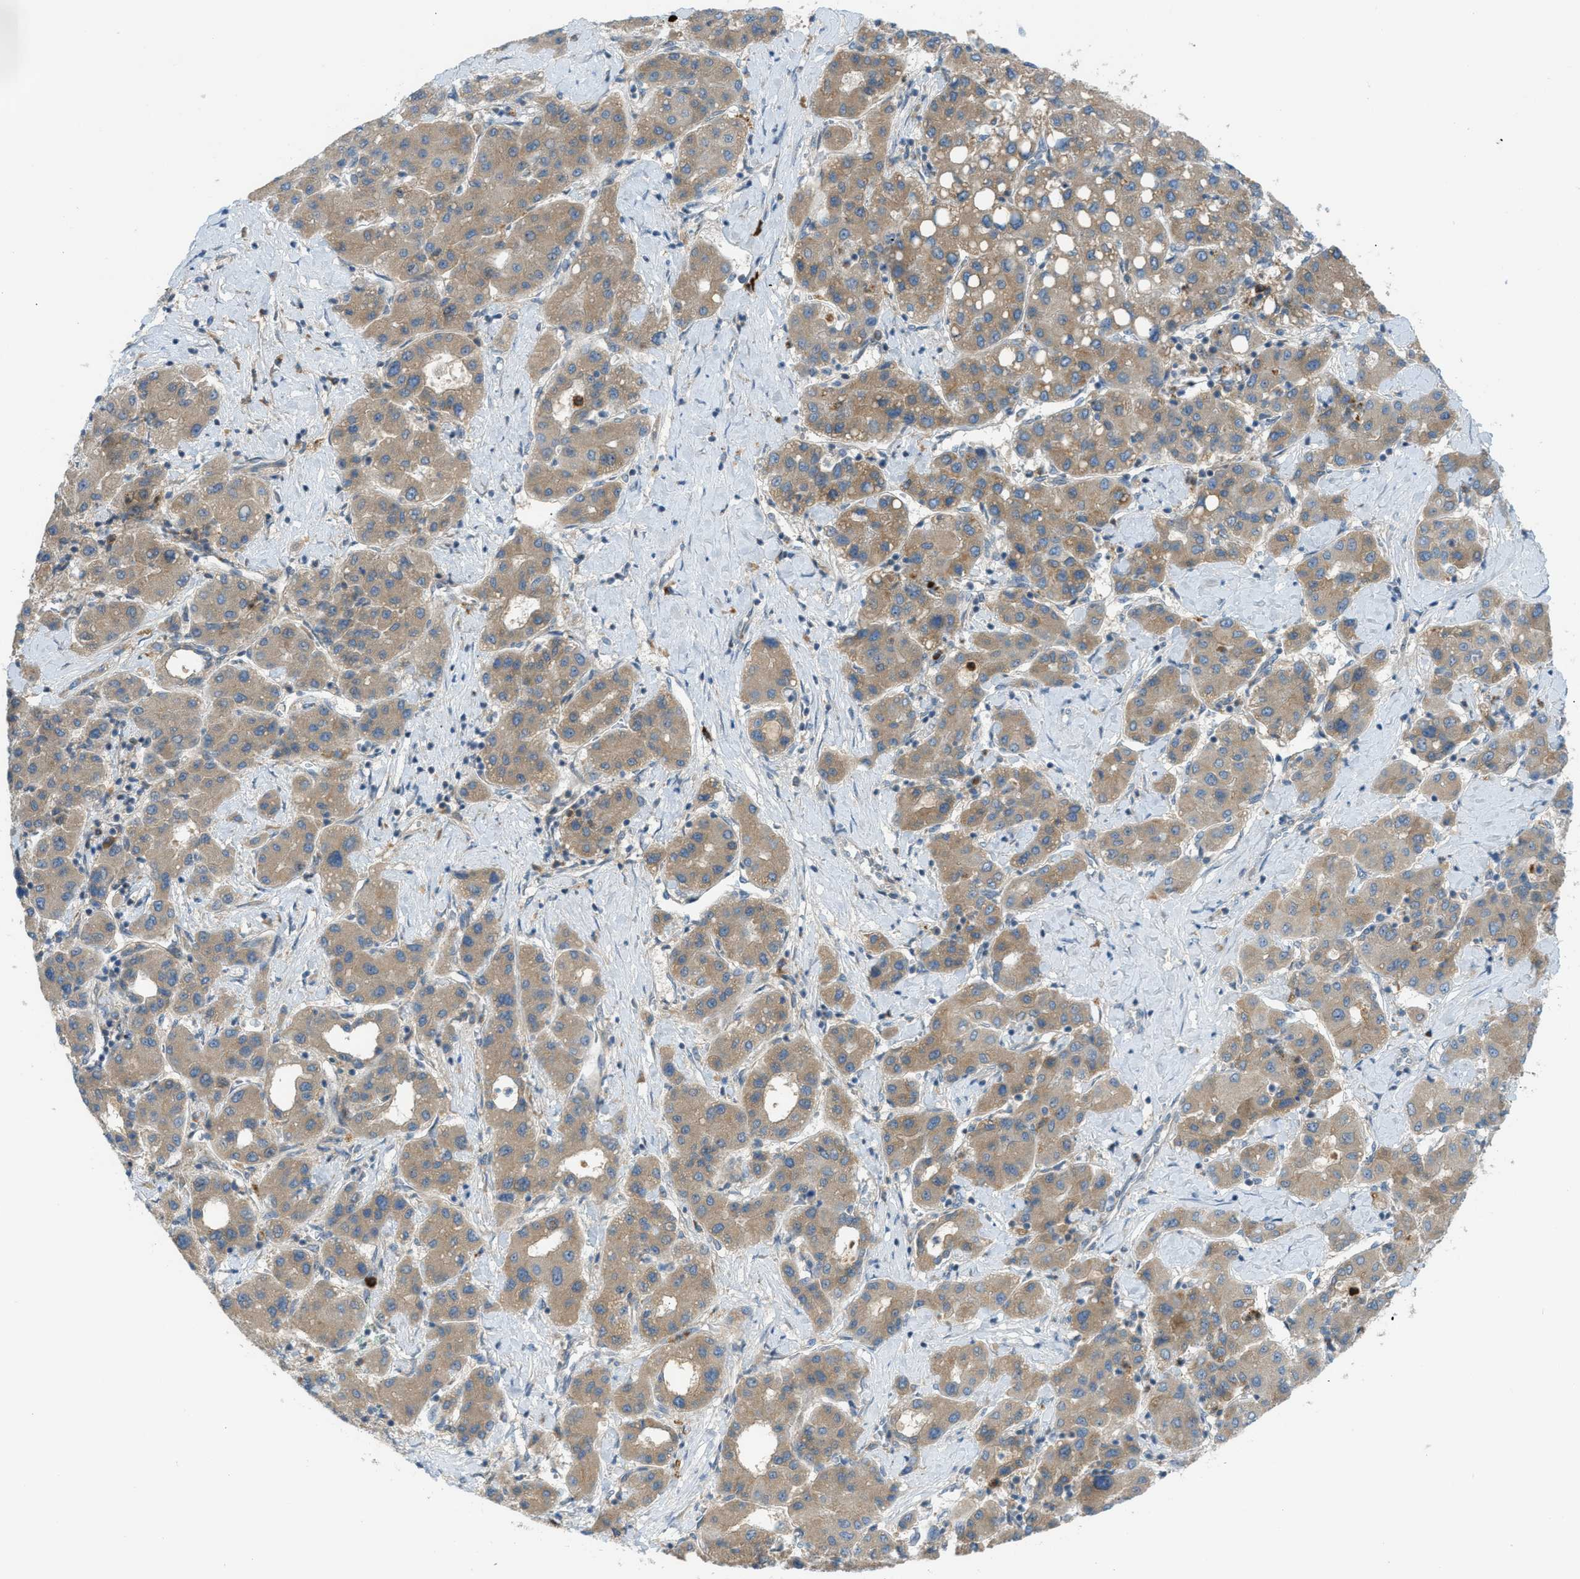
{"staining": {"intensity": "weak", "quantity": ">75%", "location": "cytoplasmic/membranous"}, "tissue": "liver cancer", "cell_type": "Tumor cells", "image_type": "cancer", "snomed": [{"axis": "morphology", "description": "Carcinoma, Hepatocellular, NOS"}, {"axis": "topography", "description": "Liver"}], "caption": "Immunohistochemical staining of hepatocellular carcinoma (liver) reveals low levels of weak cytoplasmic/membranous positivity in about >75% of tumor cells.", "gene": "DYRK1A", "patient": {"sex": "male", "age": 65}}